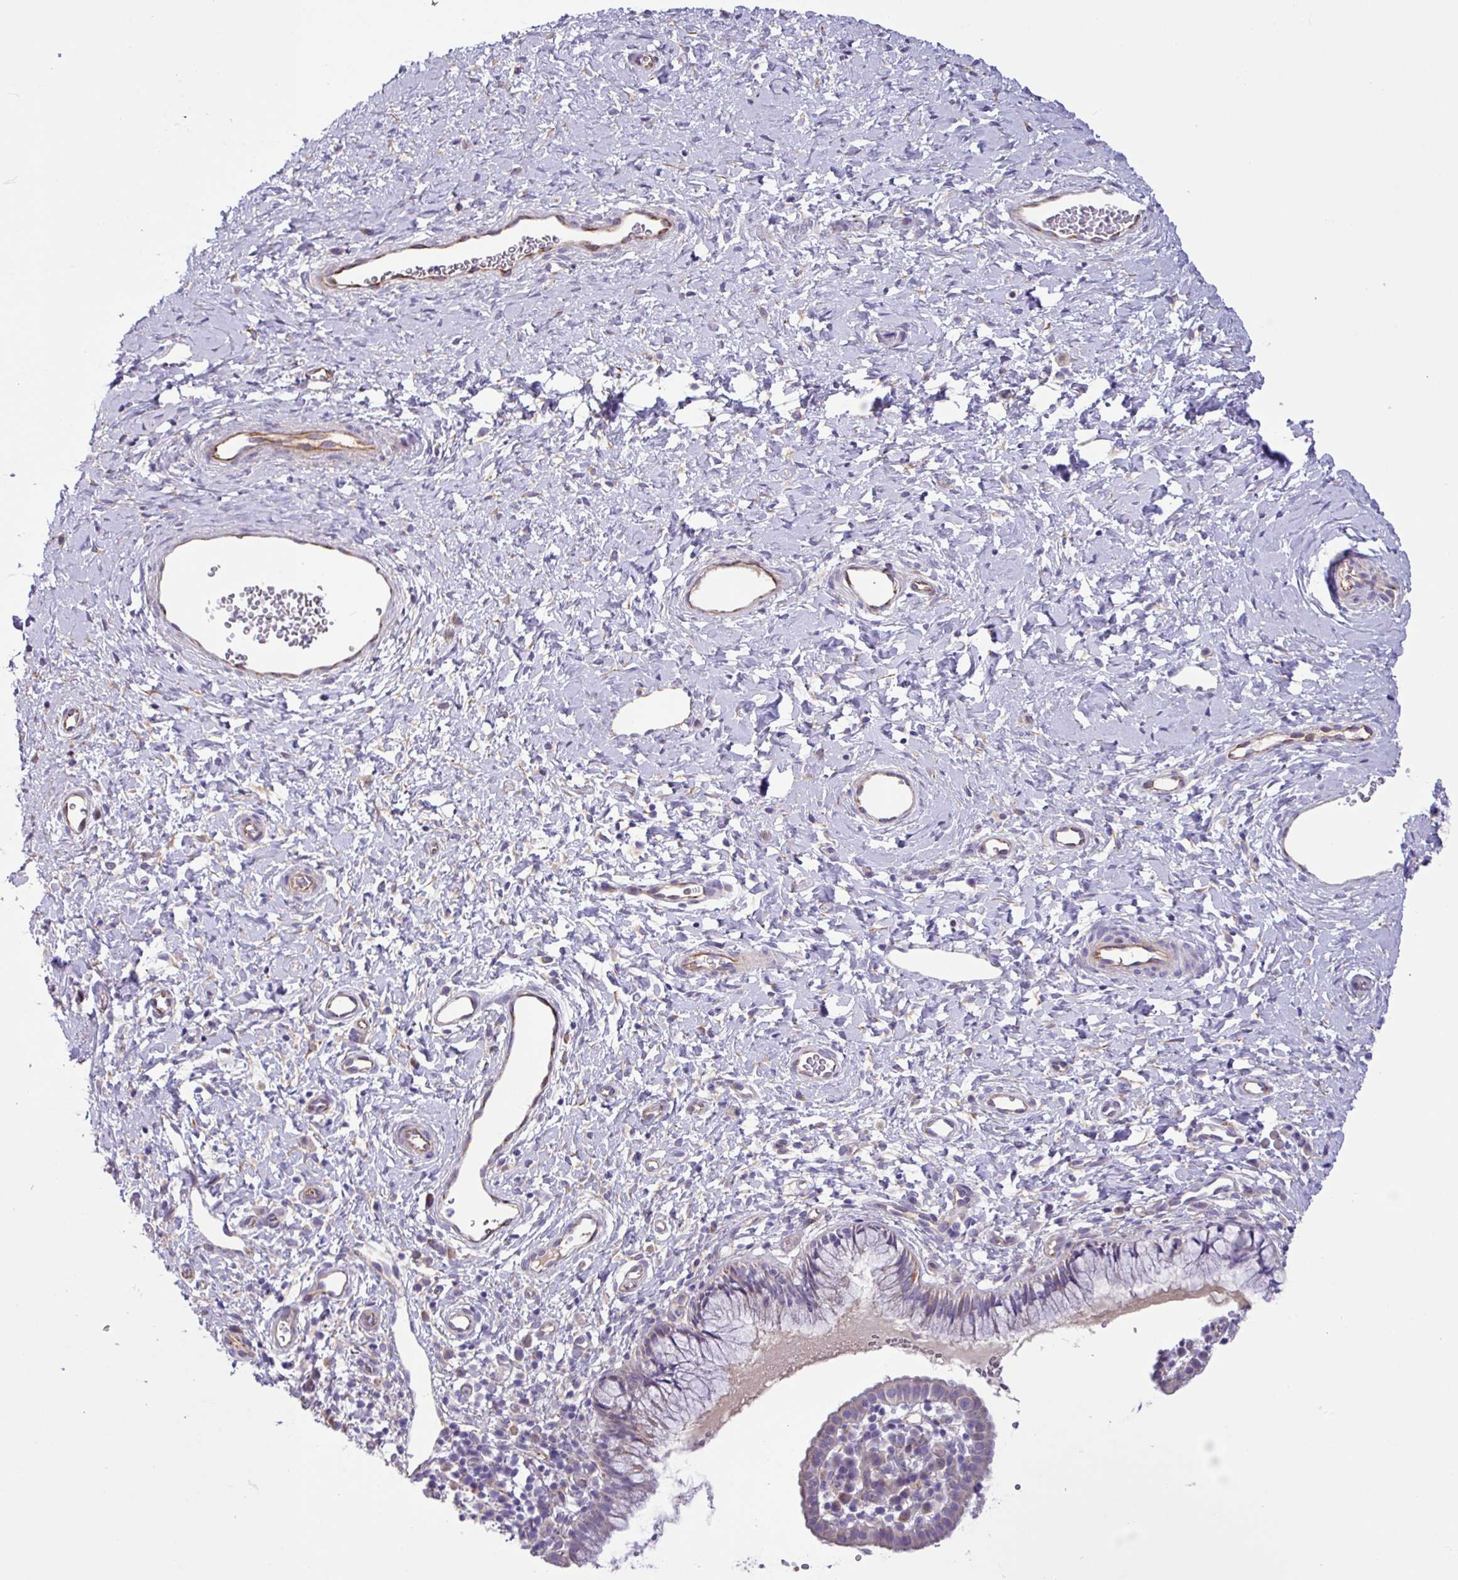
{"staining": {"intensity": "negative", "quantity": "none", "location": "none"}, "tissue": "cervix", "cell_type": "Glandular cells", "image_type": "normal", "snomed": [{"axis": "morphology", "description": "Normal tissue, NOS"}, {"axis": "topography", "description": "Cervix"}], "caption": "Glandular cells are negative for brown protein staining in normal cervix. (Brightfield microscopy of DAB (3,3'-diaminobenzidine) immunohistochemistry (IHC) at high magnification).", "gene": "MRM2", "patient": {"sex": "female", "age": 36}}